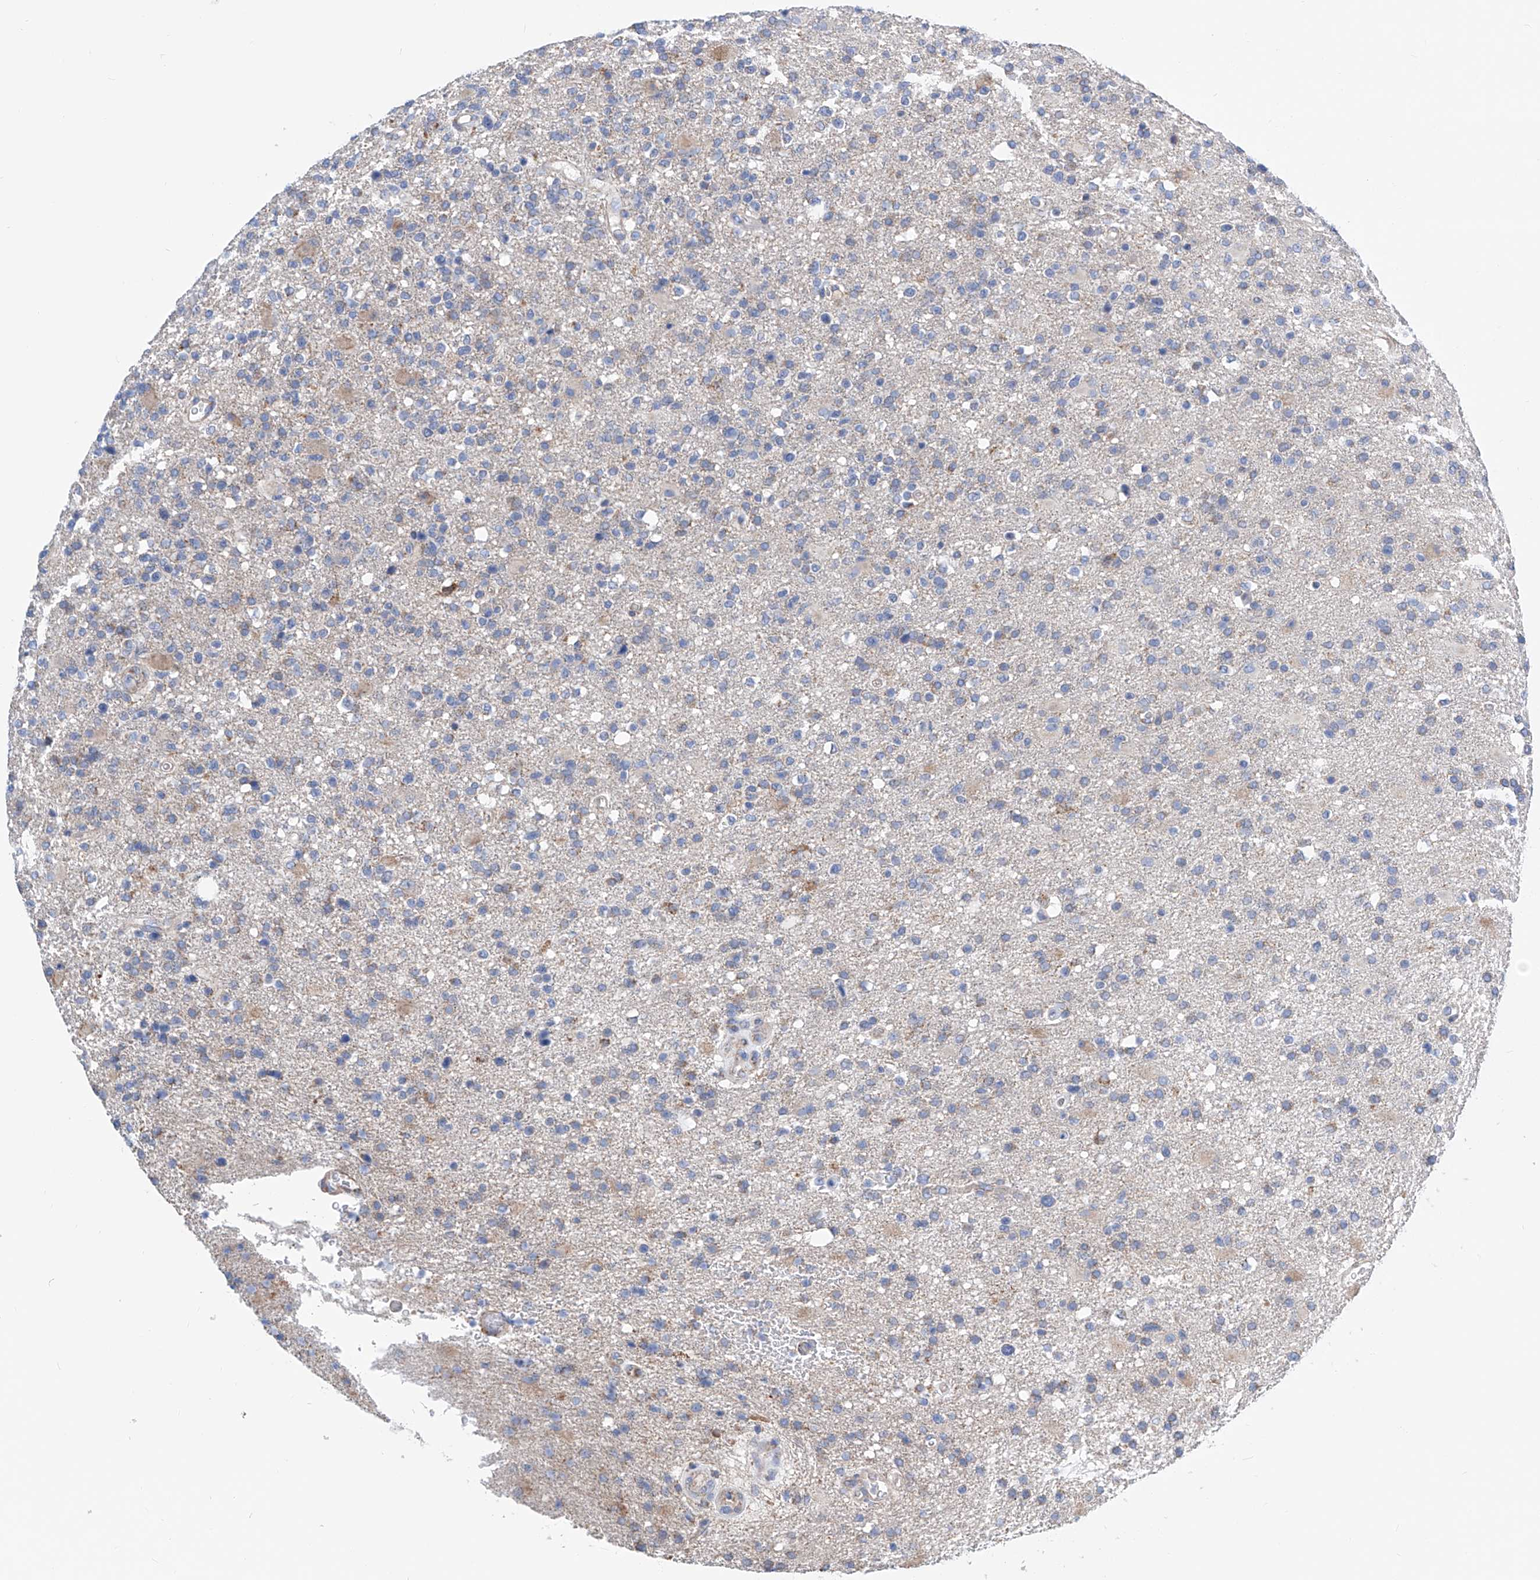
{"staining": {"intensity": "negative", "quantity": "none", "location": "none"}, "tissue": "glioma", "cell_type": "Tumor cells", "image_type": "cancer", "snomed": [{"axis": "morphology", "description": "Glioma, malignant, High grade"}, {"axis": "topography", "description": "Brain"}], "caption": "DAB immunohistochemical staining of human malignant glioma (high-grade) shows no significant staining in tumor cells.", "gene": "MAD2L1", "patient": {"sex": "male", "age": 72}}